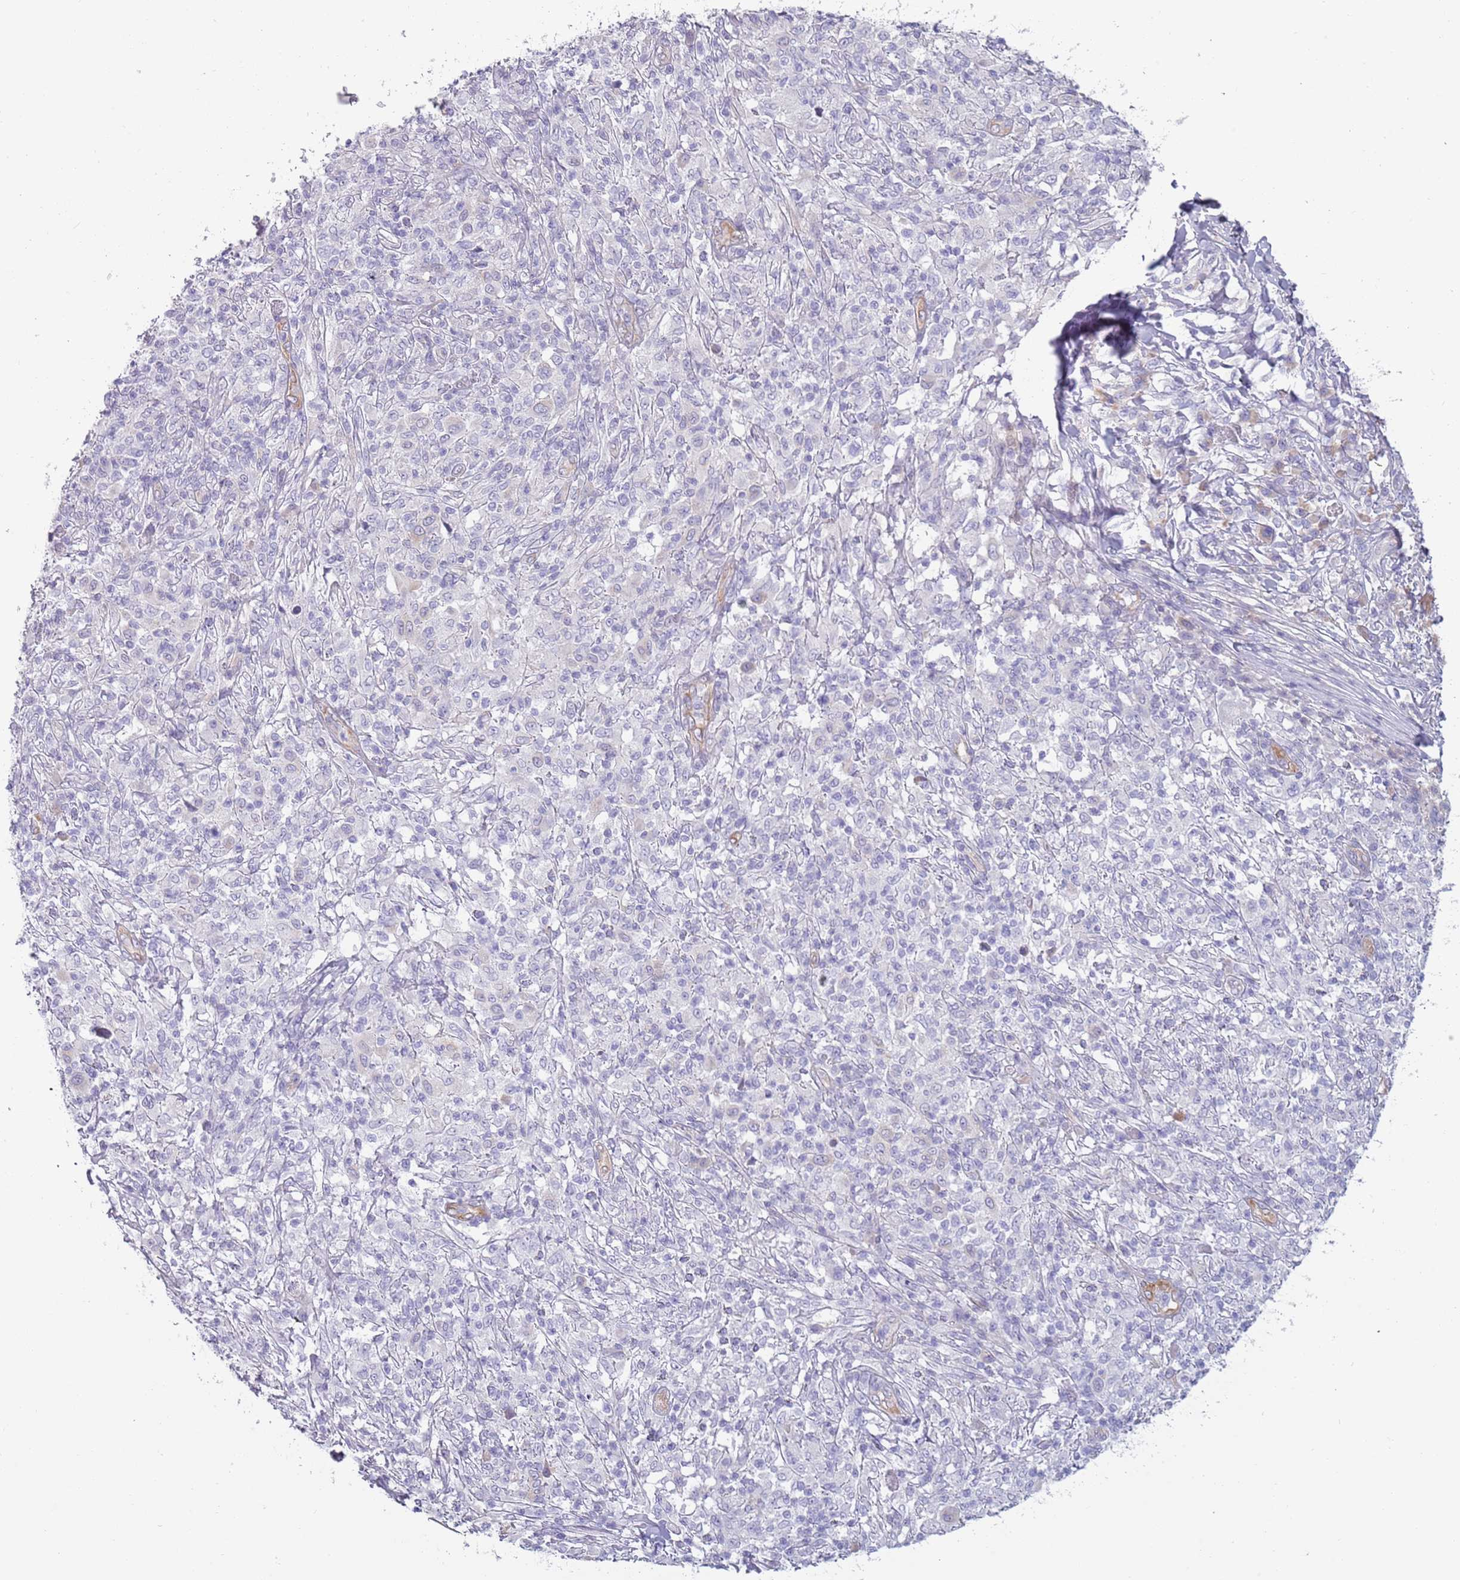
{"staining": {"intensity": "negative", "quantity": "none", "location": "none"}, "tissue": "melanoma", "cell_type": "Tumor cells", "image_type": "cancer", "snomed": [{"axis": "morphology", "description": "Malignant melanoma, NOS"}, {"axis": "topography", "description": "Skin"}], "caption": "Human melanoma stained for a protein using immunohistochemistry demonstrates no staining in tumor cells.", "gene": "TNFRSF6B", "patient": {"sex": "male", "age": 66}}